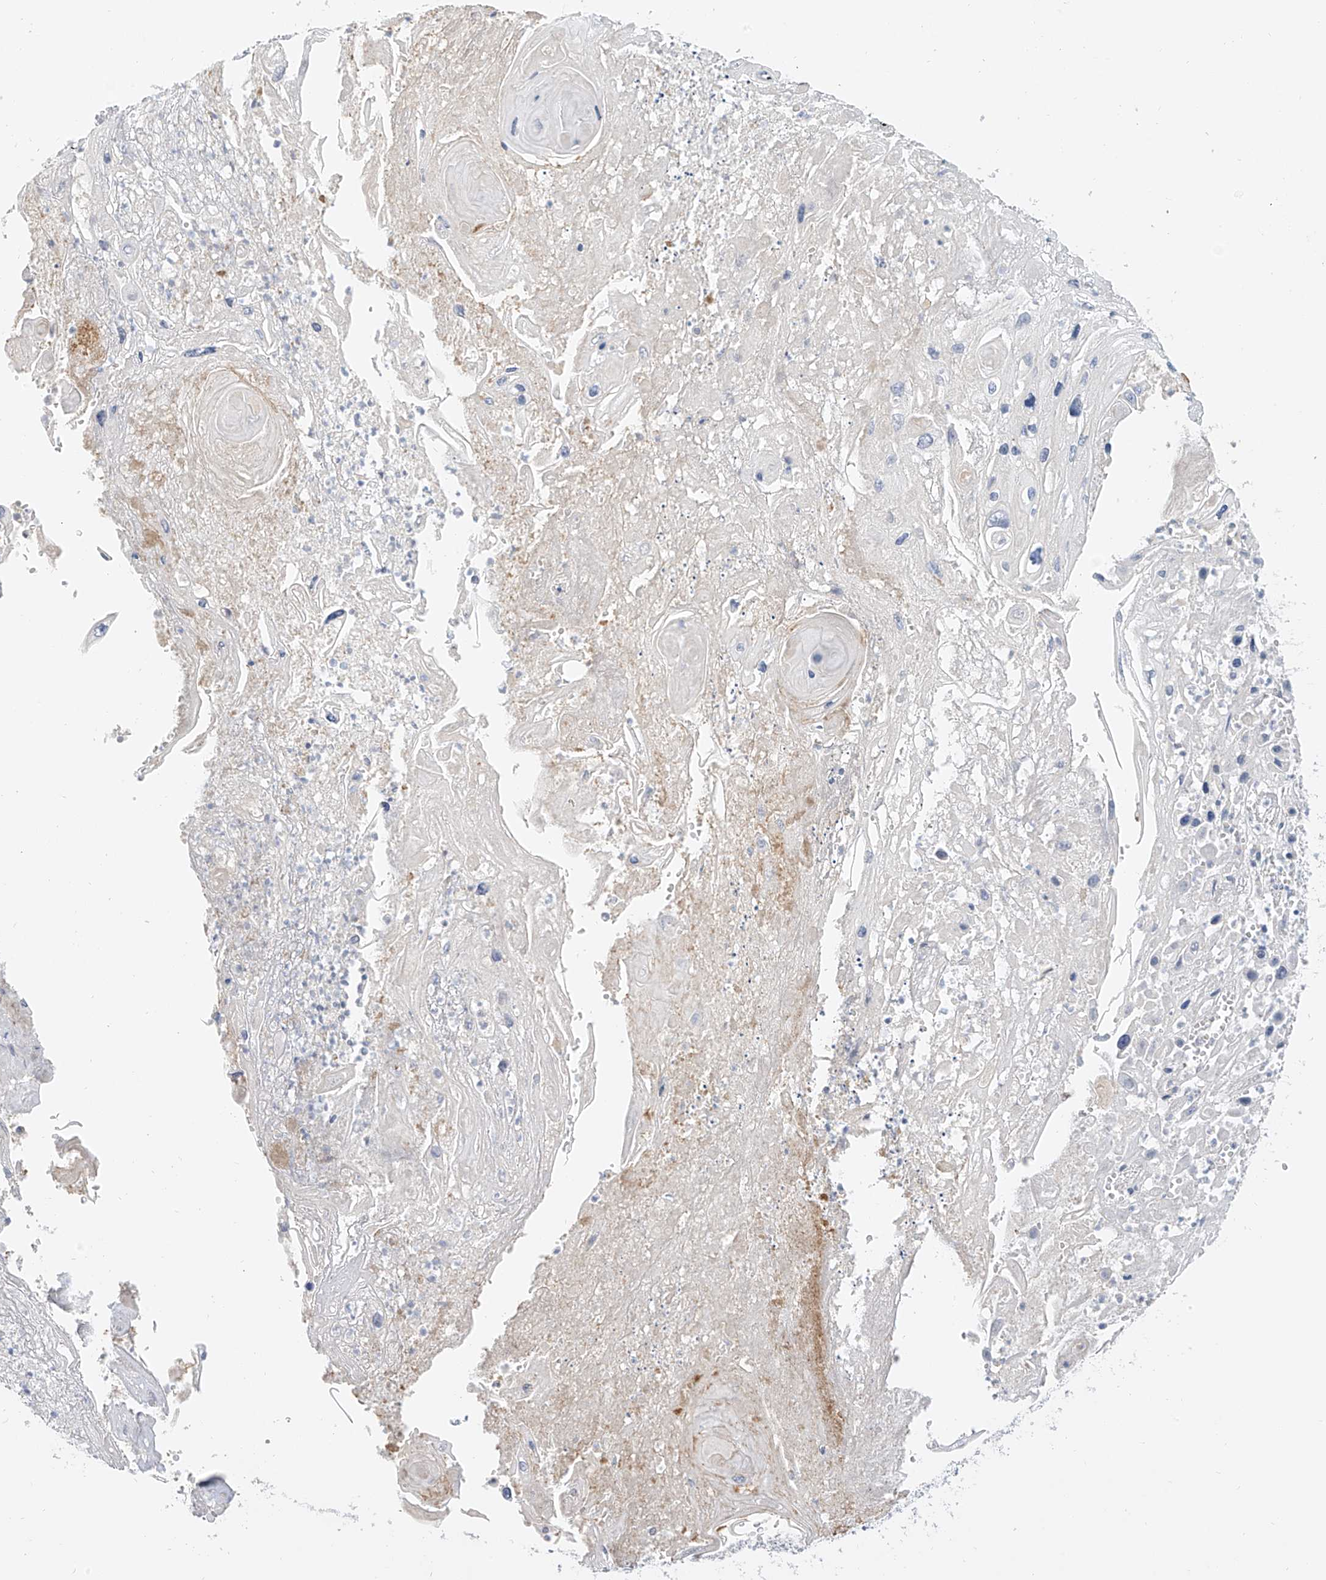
{"staining": {"intensity": "negative", "quantity": "none", "location": "none"}, "tissue": "skin cancer", "cell_type": "Tumor cells", "image_type": "cancer", "snomed": [{"axis": "morphology", "description": "Squamous cell carcinoma, NOS"}, {"axis": "topography", "description": "Skin"}], "caption": "Immunohistochemistry (IHC) photomicrograph of neoplastic tissue: skin cancer (squamous cell carcinoma) stained with DAB (3,3'-diaminobenzidine) demonstrates no significant protein staining in tumor cells.", "gene": "C2orf42", "patient": {"sex": "male", "age": 55}}